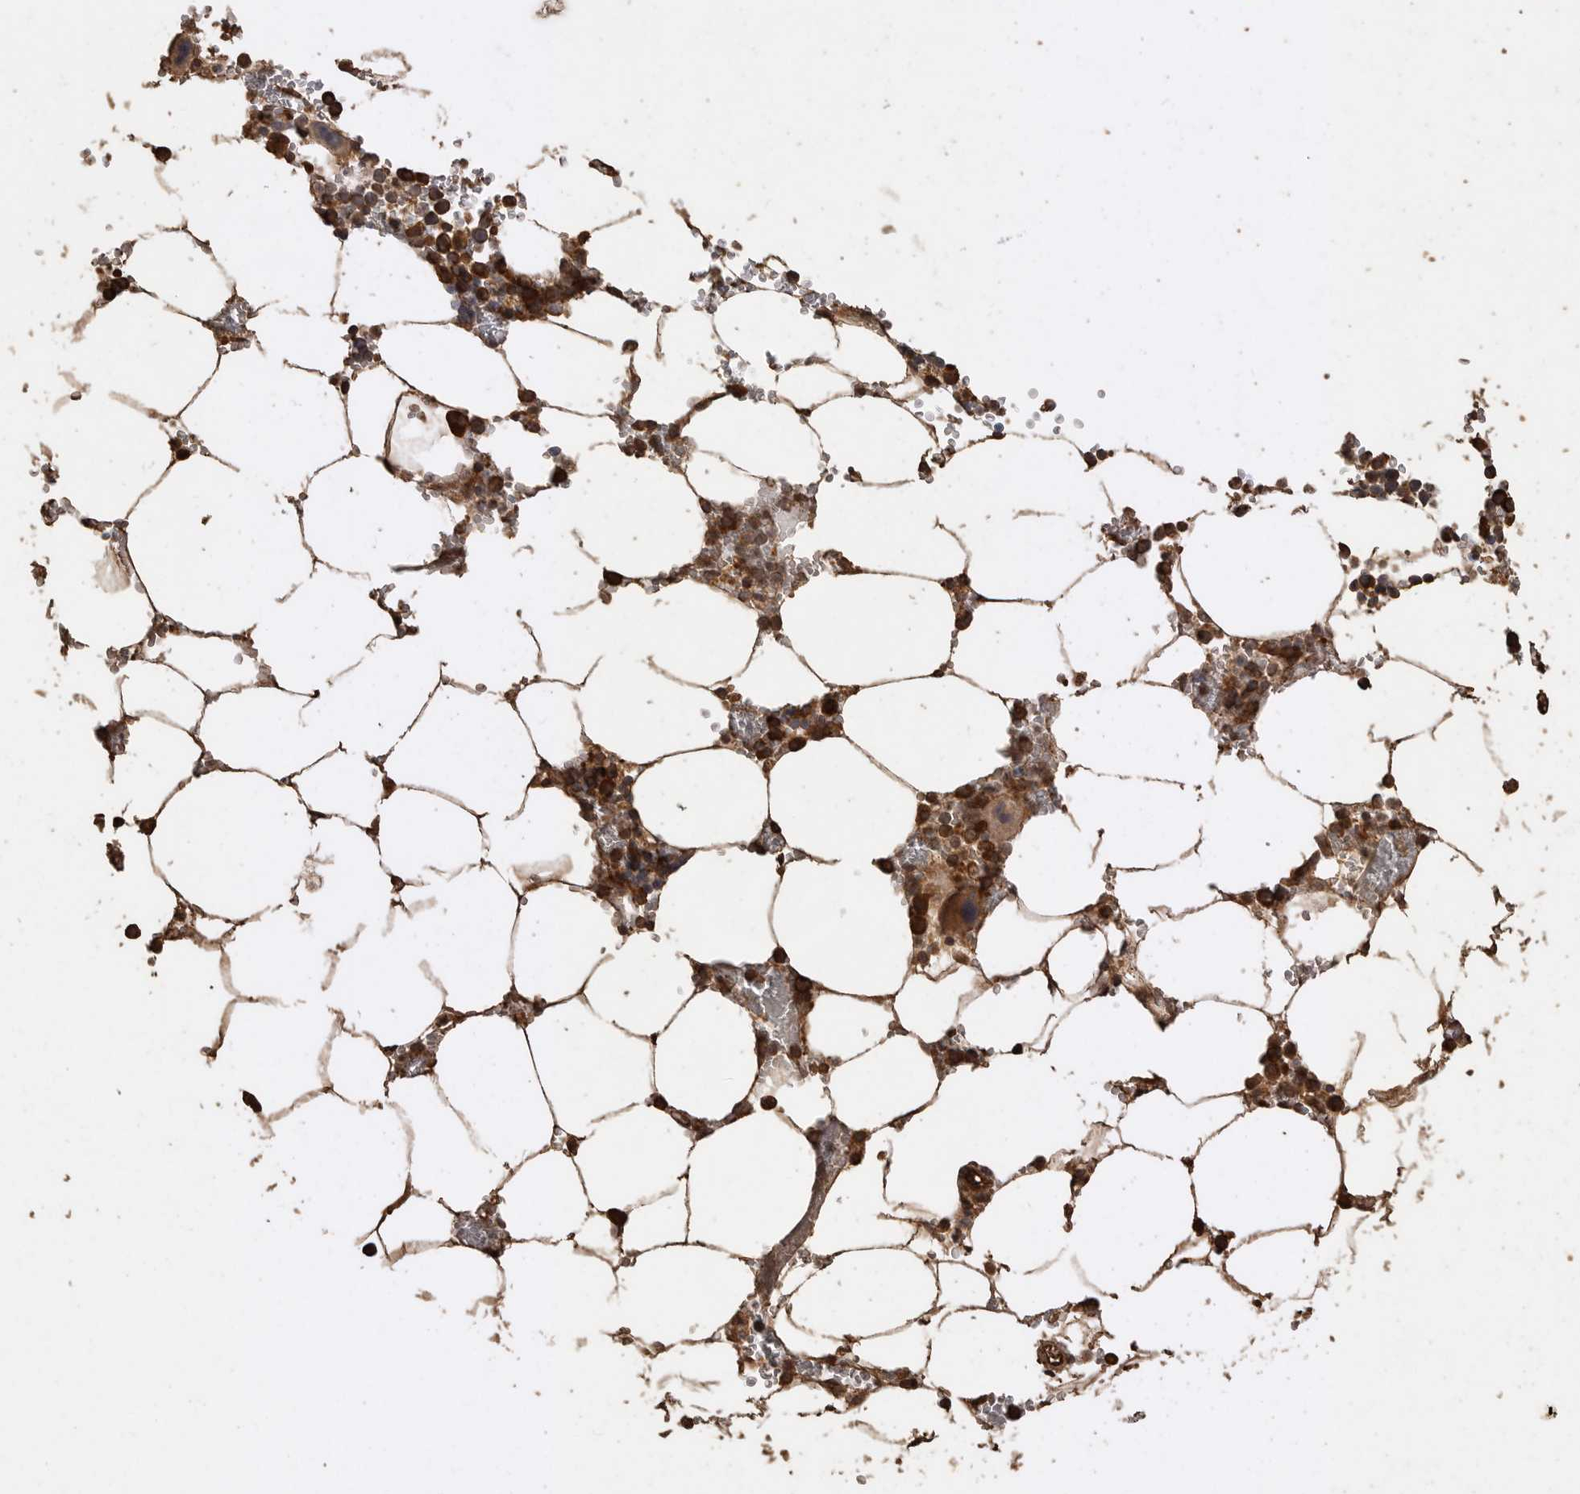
{"staining": {"intensity": "strong", "quantity": ">75%", "location": "cytoplasmic/membranous"}, "tissue": "bone marrow", "cell_type": "Hematopoietic cells", "image_type": "normal", "snomed": [{"axis": "morphology", "description": "Normal tissue, NOS"}, {"axis": "topography", "description": "Bone marrow"}], "caption": "Protein expression analysis of unremarkable bone marrow shows strong cytoplasmic/membranous staining in approximately >75% of hematopoietic cells. Using DAB (3,3'-diaminobenzidine) (brown) and hematoxylin (blue) stains, captured at high magnification using brightfield microscopy.", "gene": "PINK1", "patient": {"sex": "male", "age": 70}}